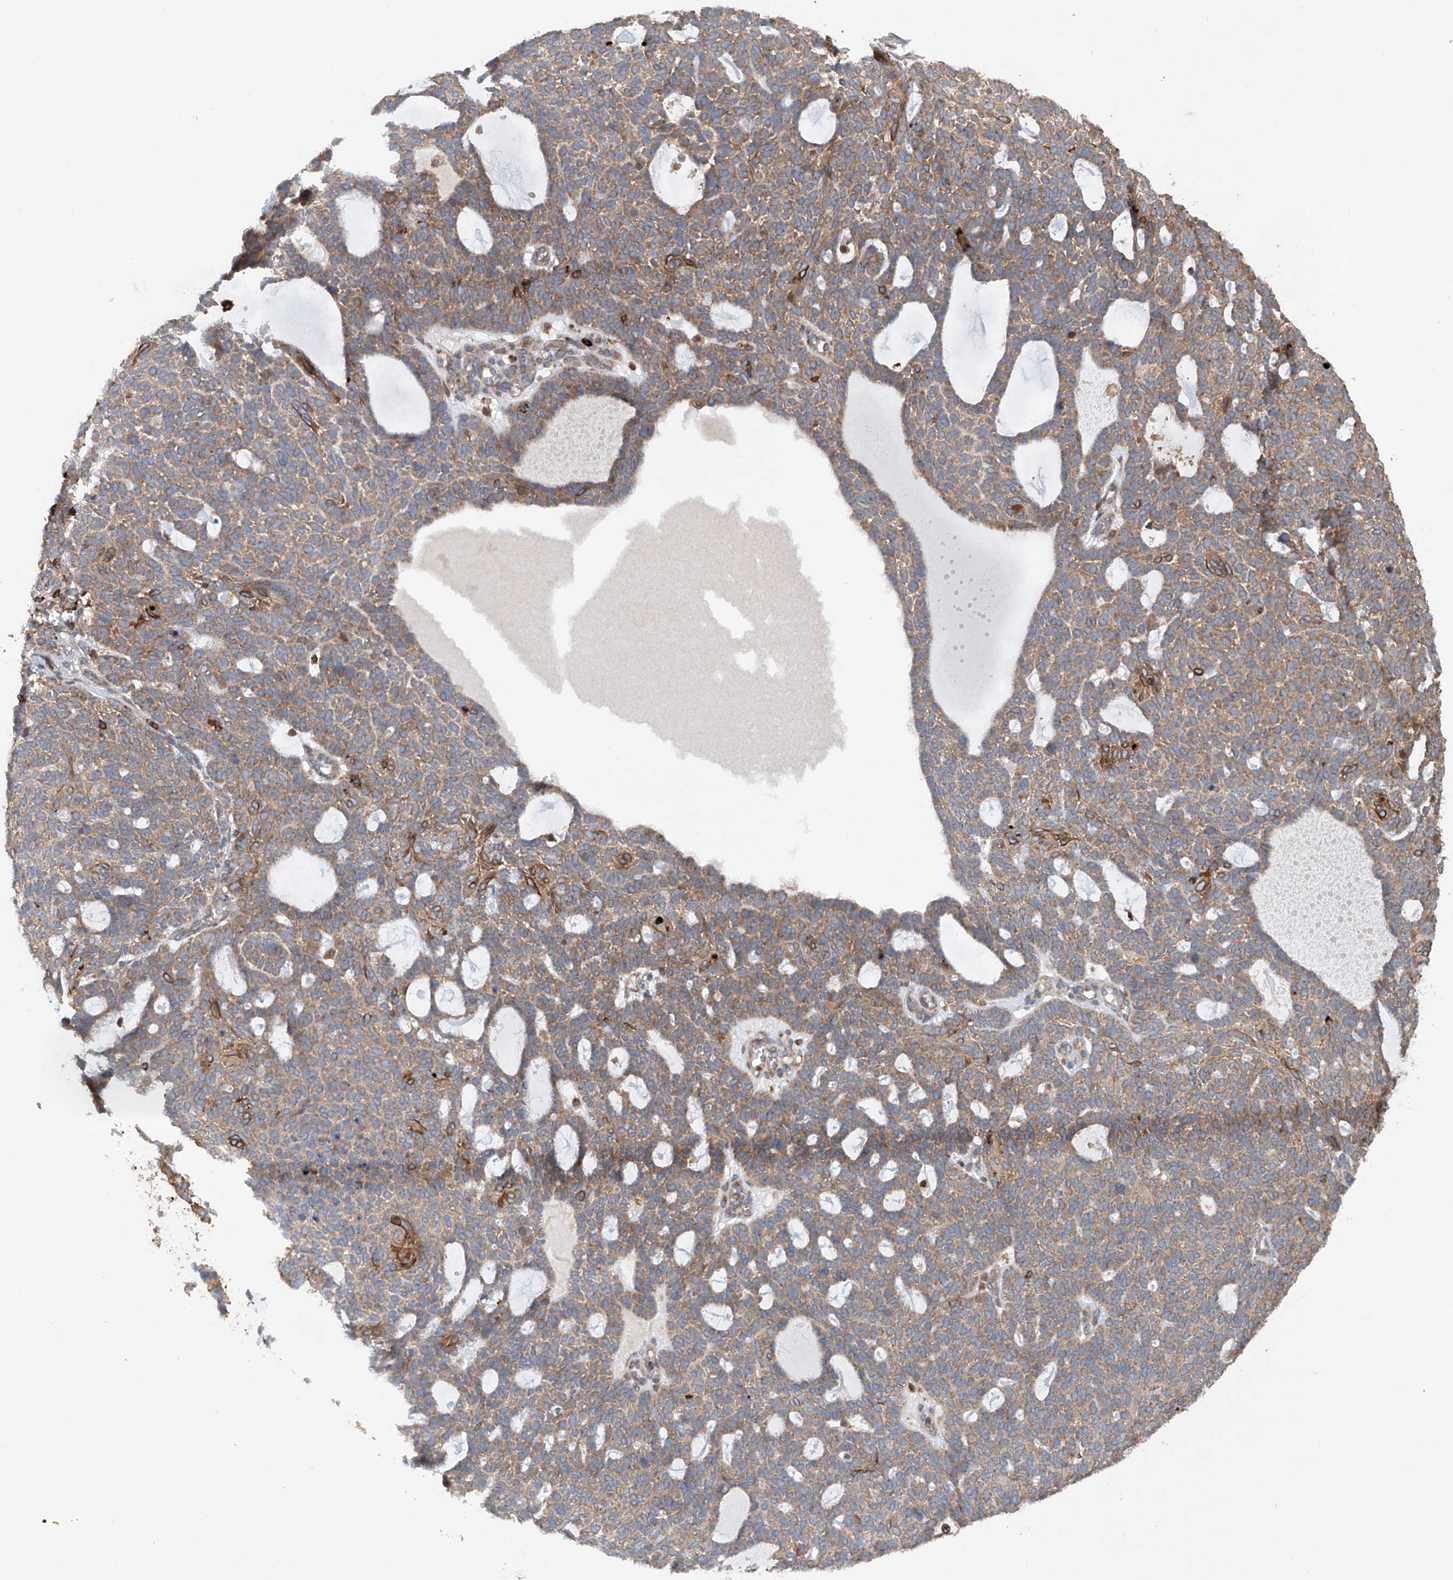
{"staining": {"intensity": "moderate", "quantity": ">75%", "location": "cytoplasmic/membranous"}, "tissue": "skin cancer", "cell_type": "Tumor cells", "image_type": "cancer", "snomed": [{"axis": "morphology", "description": "Squamous cell carcinoma, NOS"}, {"axis": "topography", "description": "Skin"}], "caption": "About >75% of tumor cells in human skin cancer show moderate cytoplasmic/membranous protein expression as visualized by brown immunohistochemical staining.", "gene": "CEP85L", "patient": {"sex": "female", "age": 90}}